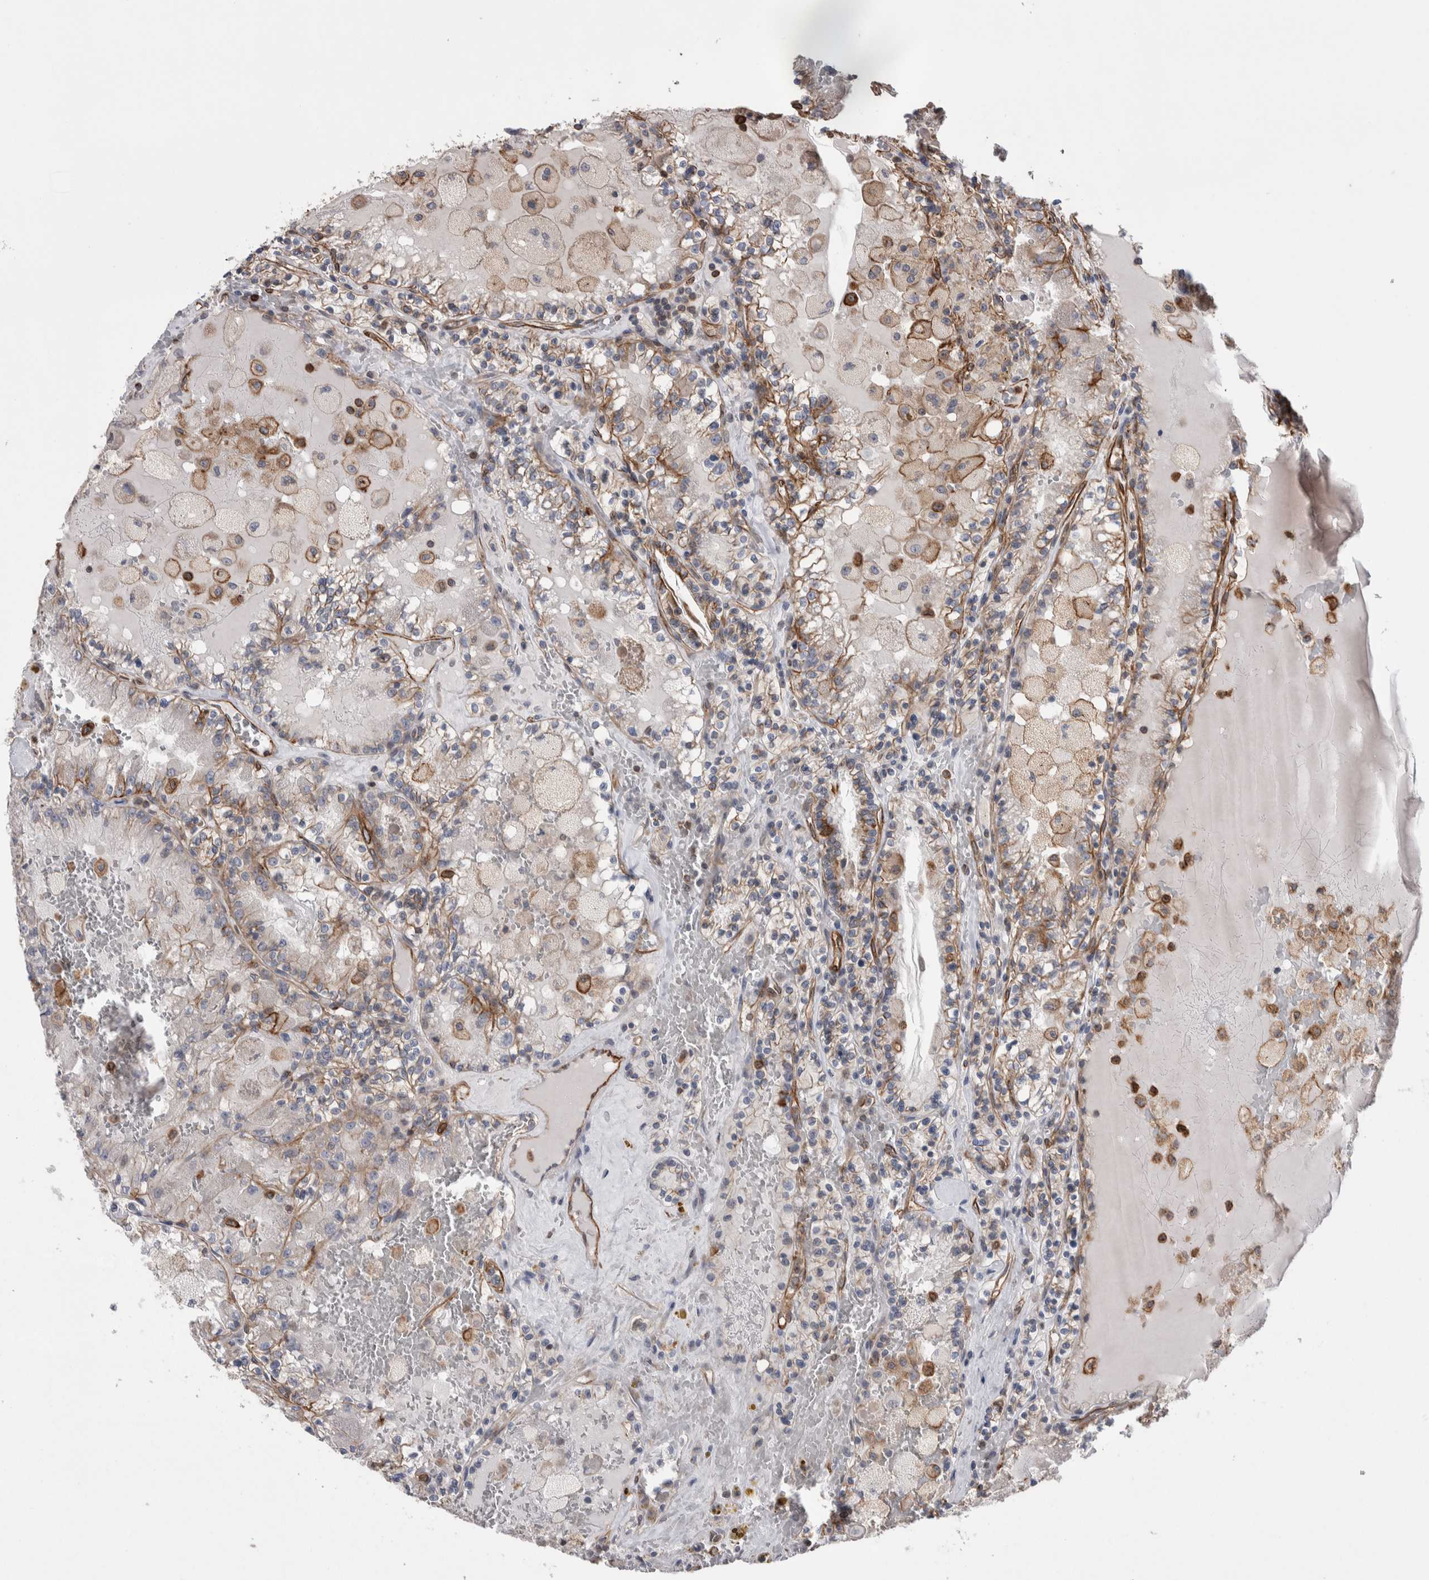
{"staining": {"intensity": "moderate", "quantity": "25%-75%", "location": "cytoplasmic/membranous"}, "tissue": "renal cancer", "cell_type": "Tumor cells", "image_type": "cancer", "snomed": [{"axis": "morphology", "description": "Adenocarcinoma, NOS"}, {"axis": "topography", "description": "Kidney"}], "caption": "Human adenocarcinoma (renal) stained with a brown dye displays moderate cytoplasmic/membranous positive expression in about 25%-75% of tumor cells.", "gene": "KIF12", "patient": {"sex": "female", "age": 56}}